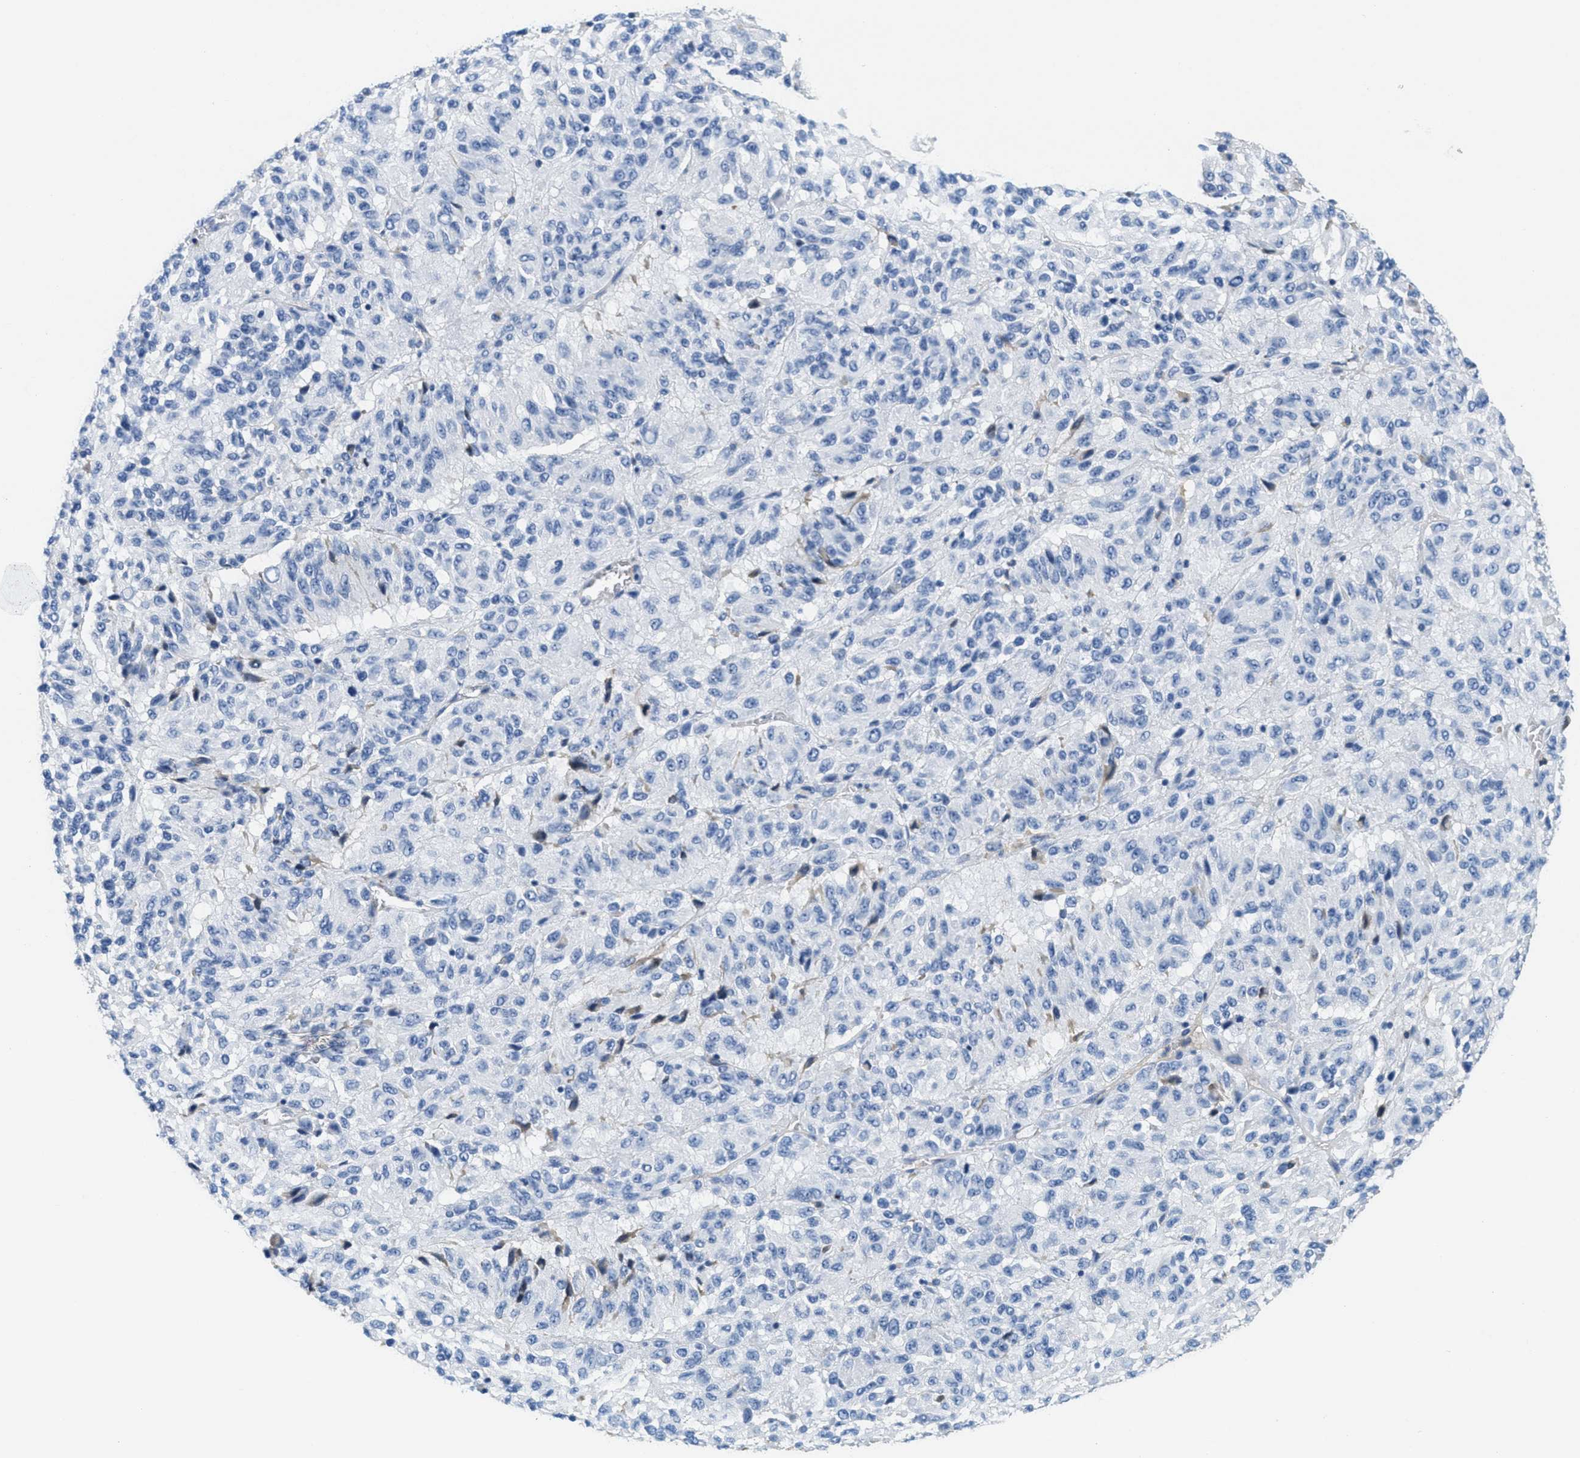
{"staining": {"intensity": "negative", "quantity": "none", "location": "none"}, "tissue": "melanoma", "cell_type": "Tumor cells", "image_type": "cancer", "snomed": [{"axis": "morphology", "description": "Malignant melanoma, Metastatic site"}, {"axis": "topography", "description": "Lung"}], "caption": "This histopathology image is of melanoma stained with IHC to label a protein in brown with the nuclei are counter-stained blue. There is no positivity in tumor cells. (Stains: DAB (3,3'-diaminobenzidine) immunohistochemistry (IHC) with hematoxylin counter stain, Microscopy: brightfield microscopy at high magnification).", "gene": "SERPINA1", "patient": {"sex": "male", "age": 64}}